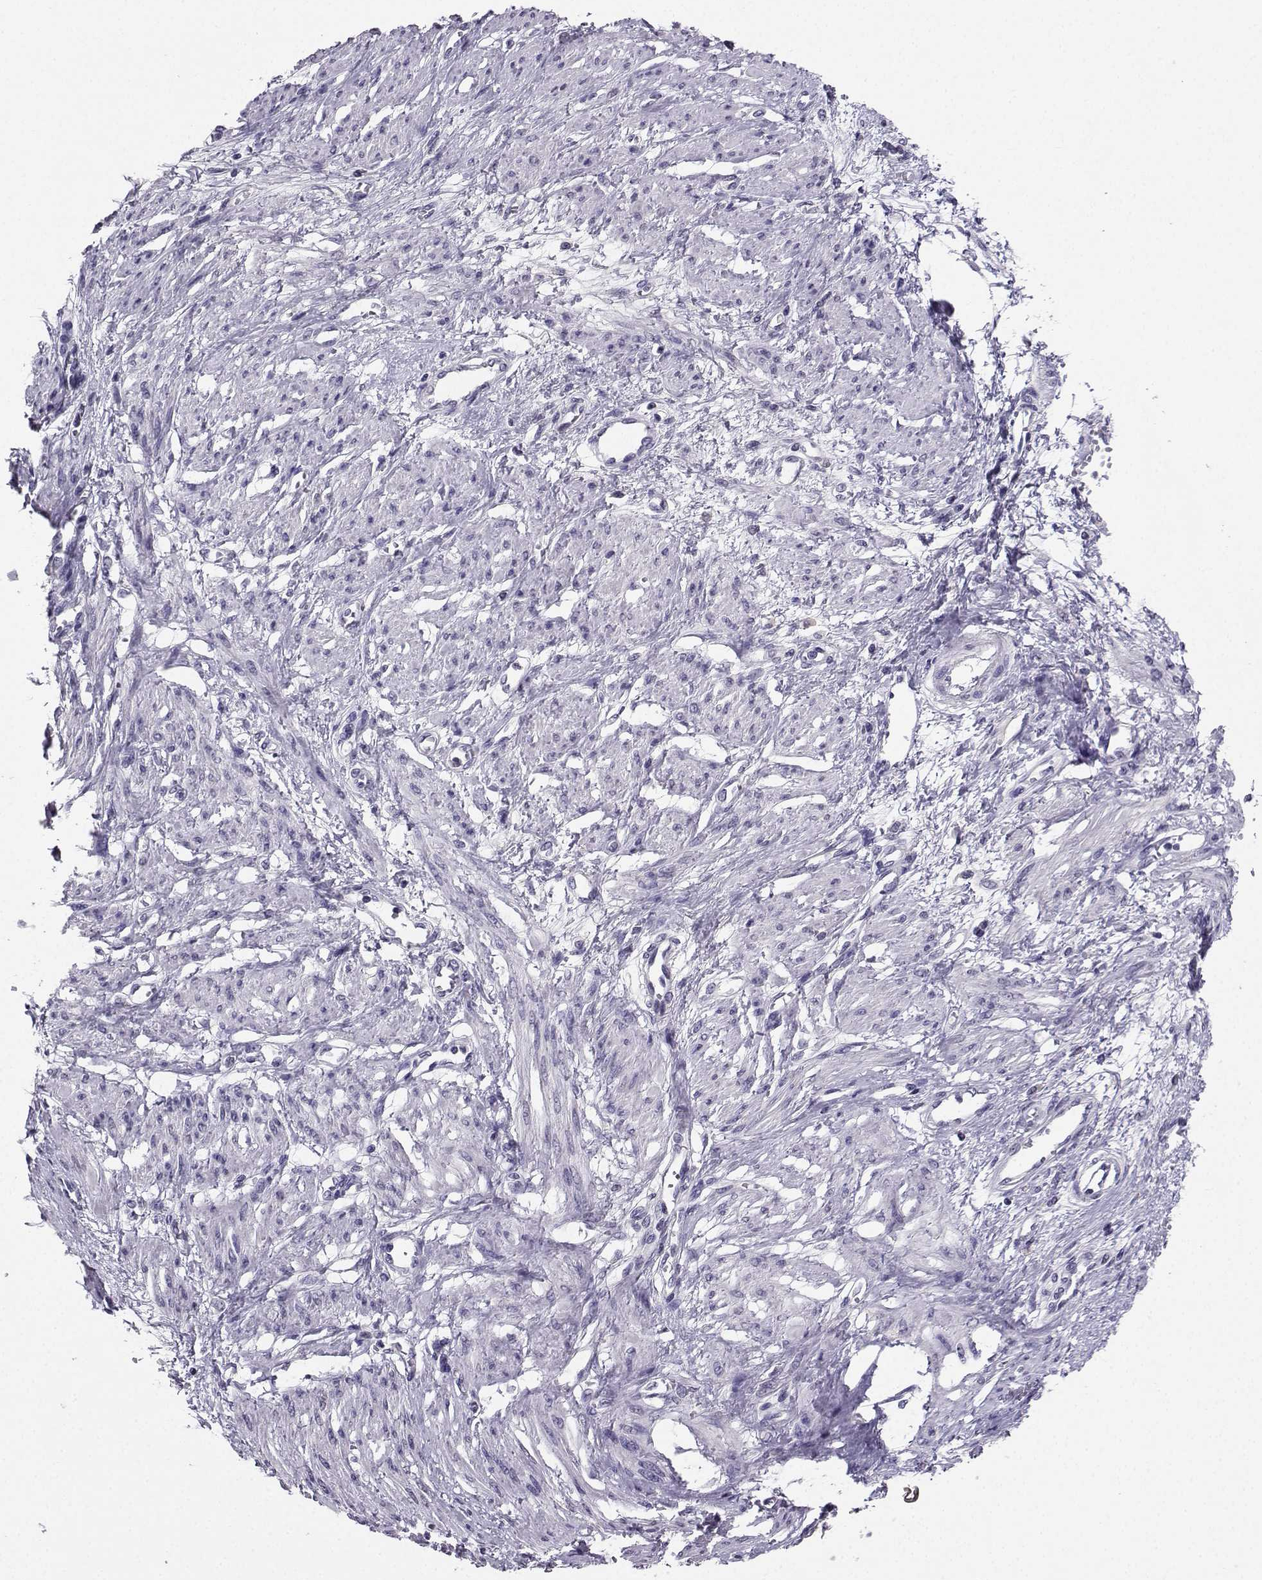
{"staining": {"intensity": "negative", "quantity": "none", "location": "none"}, "tissue": "smooth muscle", "cell_type": "Smooth muscle cells", "image_type": "normal", "snomed": [{"axis": "morphology", "description": "Normal tissue, NOS"}, {"axis": "topography", "description": "Smooth muscle"}, {"axis": "topography", "description": "Uterus"}], "caption": "This is an immunohistochemistry histopathology image of normal smooth muscle. There is no staining in smooth muscle cells.", "gene": "SPAG11A", "patient": {"sex": "female", "age": 39}}